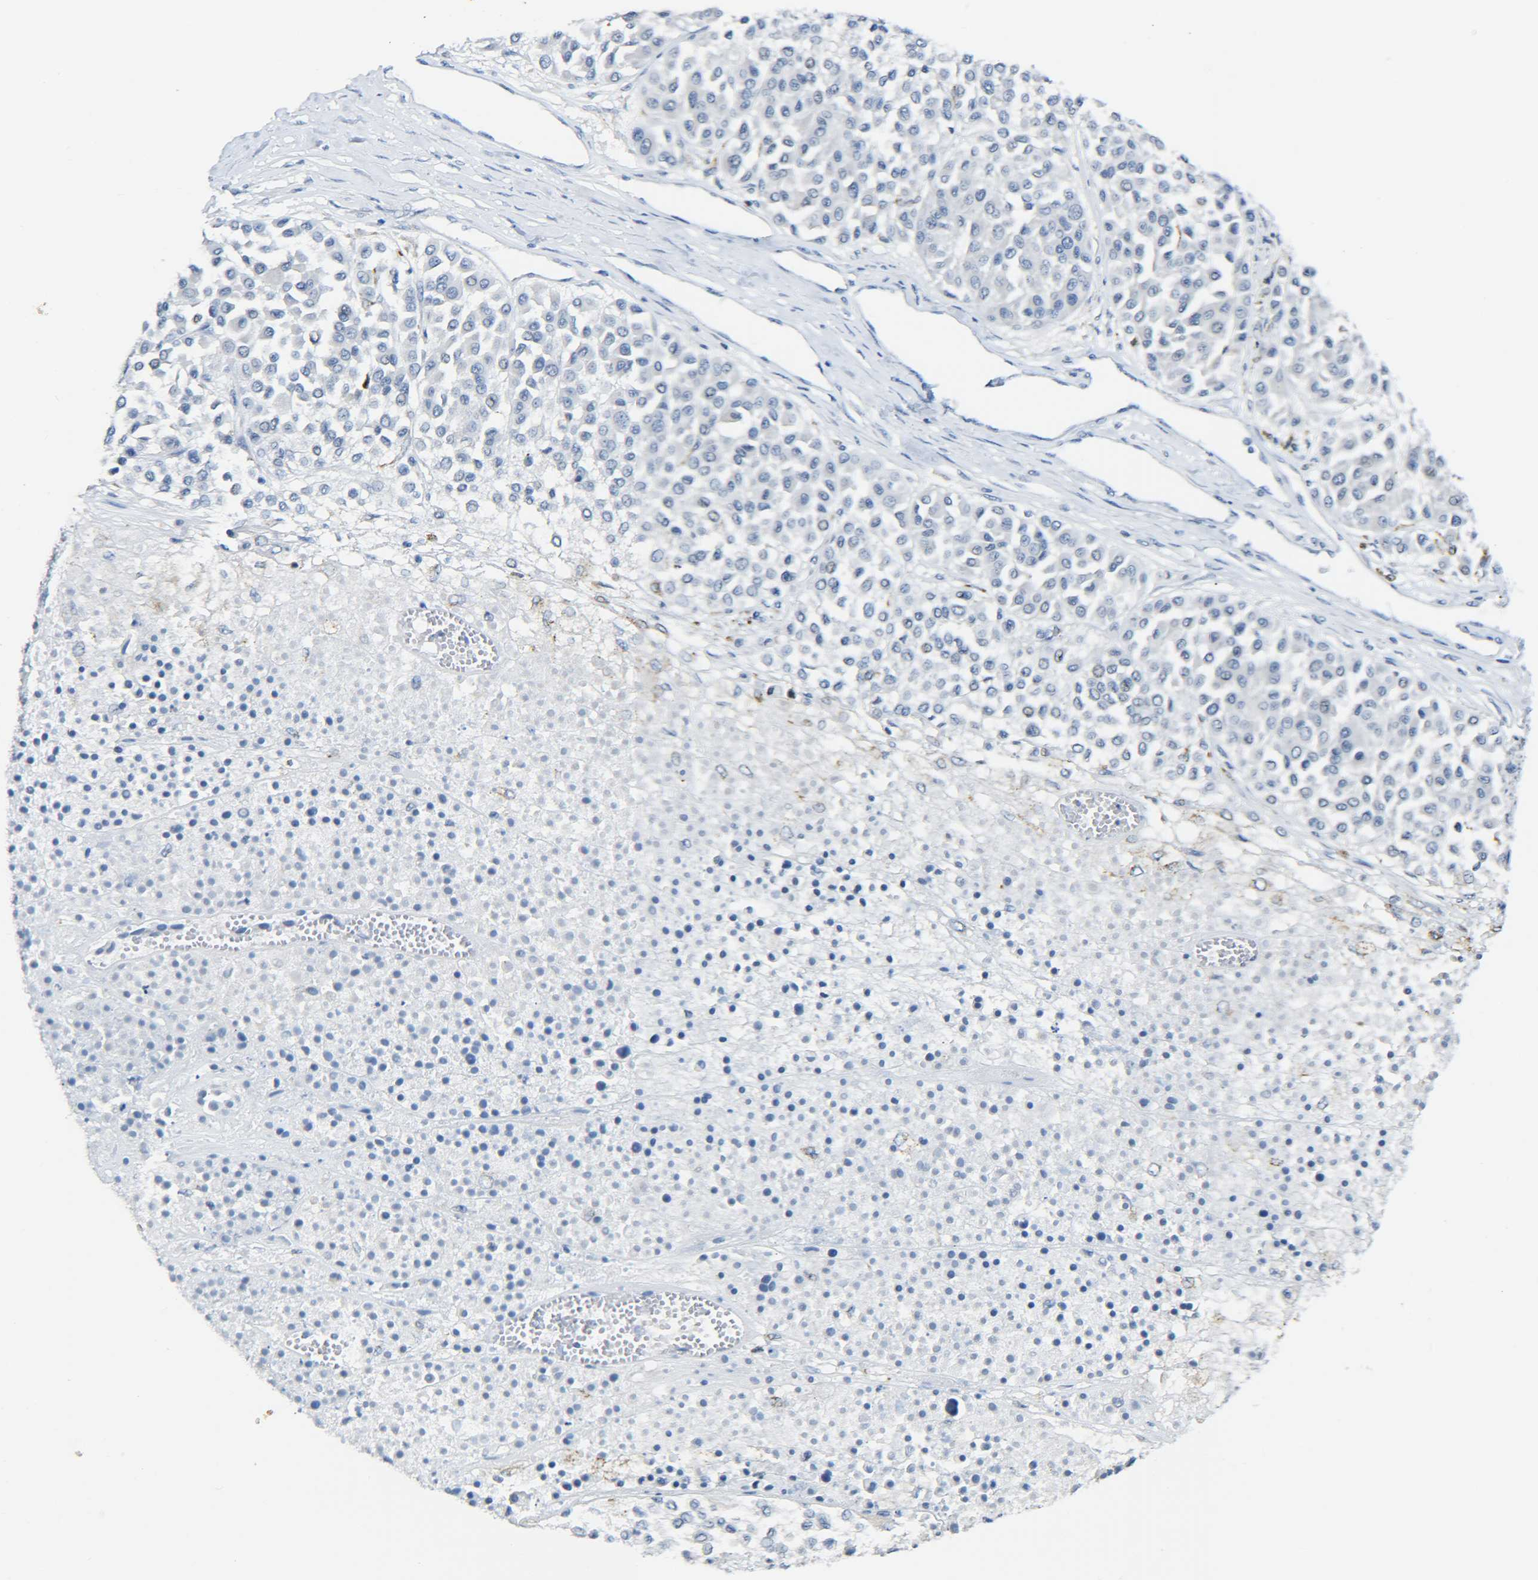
{"staining": {"intensity": "negative", "quantity": "none", "location": "none"}, "tissue": "melanoma", "cell_type": "Tumor cells", "image_type": "cancer", "snomed": [{"axis": "morphology", "description": "Malignant melanoma, Metastatic site"}, {"axis": "topography", "description": "Soft tissue"}], "caption": "IHC of malignant melanoma (metastatic site) shows no positivity in tumor cells.", "gene": "C15orf48", "patient": {"sex": "male", "age": 41}}